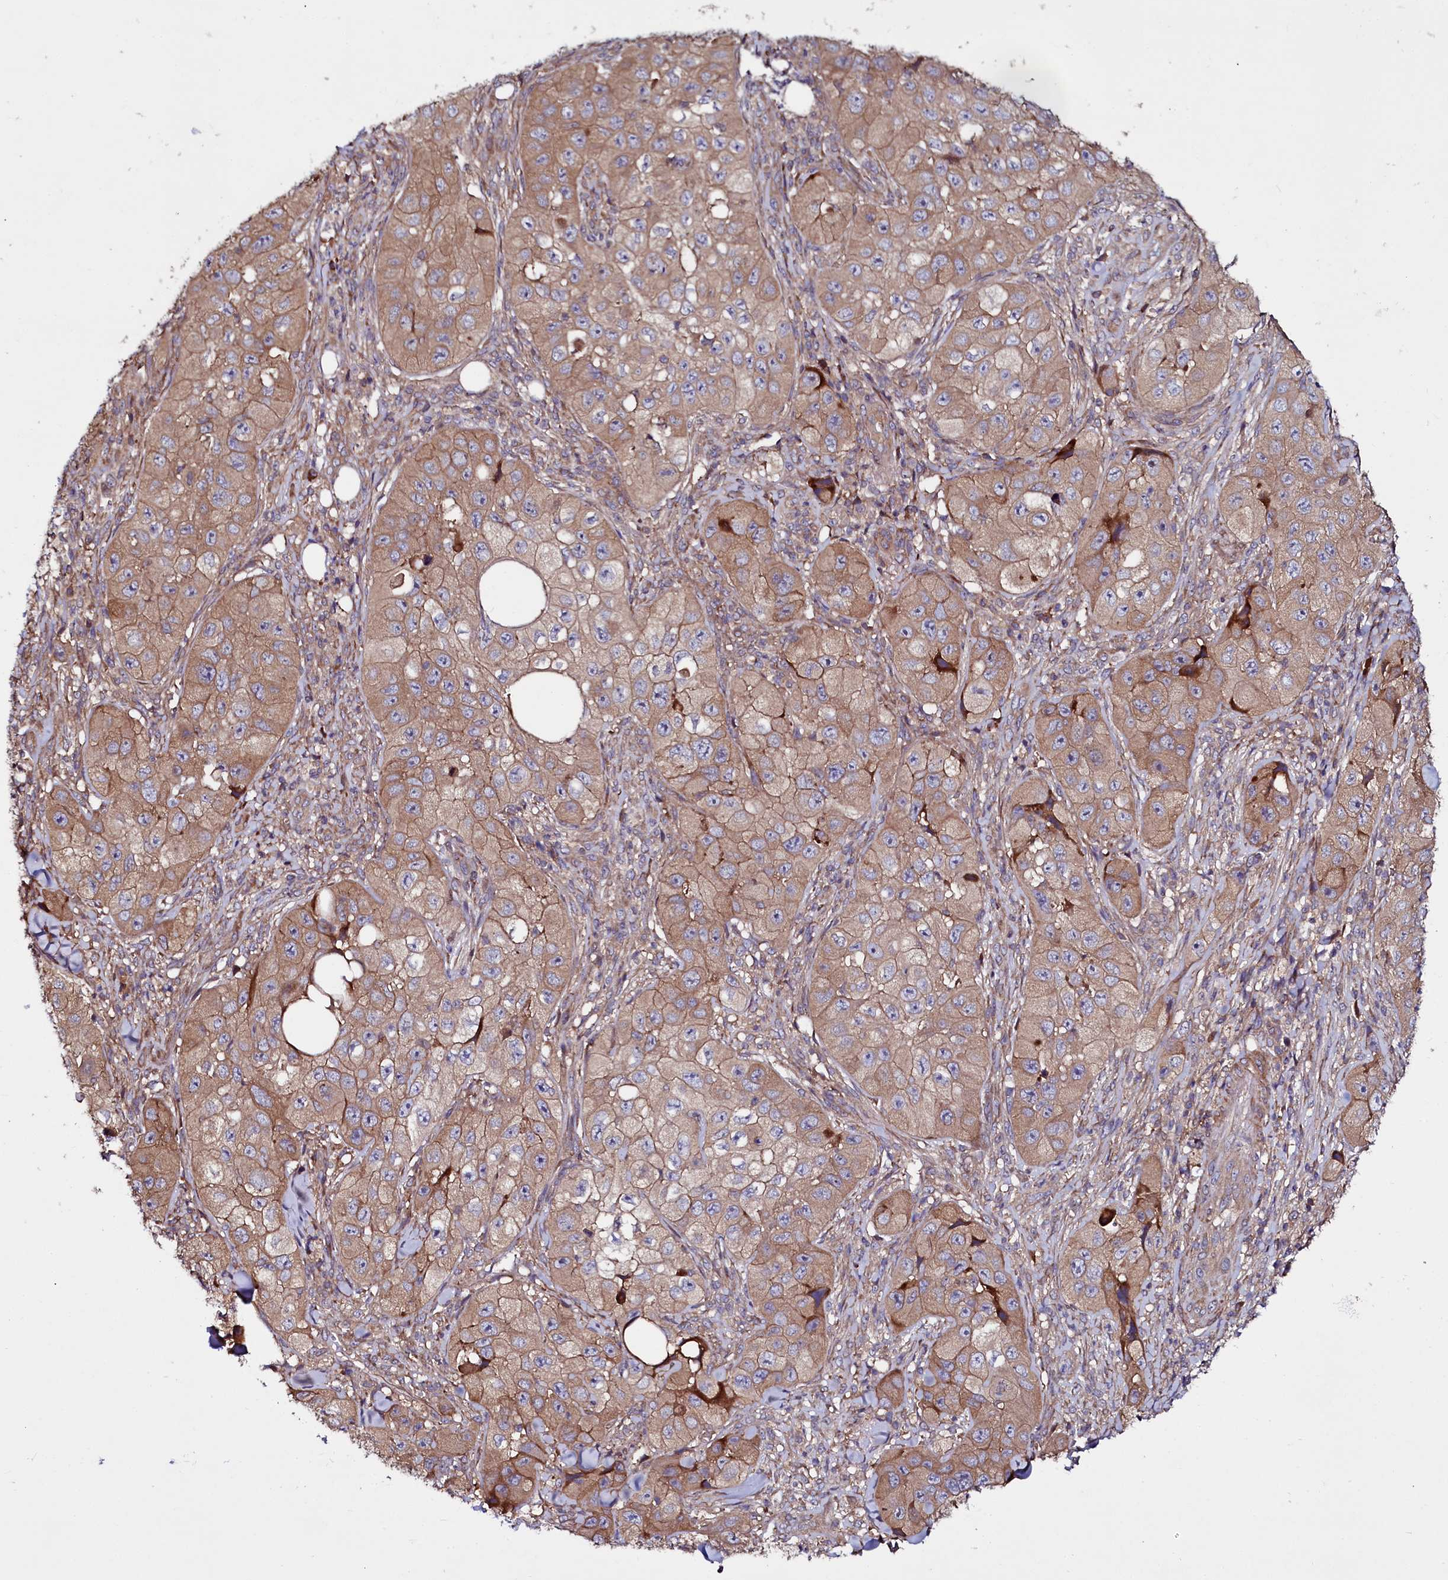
{"staining": {"intensity": "moderate", "quantity": ">75%", "location": "cytoplasmic/membranous"}, "tissue": "skin cancer", "cell_type": "Tumor cells", "image_type": "cancer", "snomed": [{"axis": "morphology", "description": "Squamous cell carcinoma, NOS"}, {"axis": "topography", "description": "Skin"}, {"axis": "topography", "description": "Subcutis"}], "caption": "This photomicrograph reveals immunohistochemistry (IHC) staining of human skin cancer (squamous cell carcinoma), with medium moderate cytoplasmic/membranous staining in approximately >75% of tumor cells.", "gene": "USPL1", "patient": {"sex": "male", "age": 73}}